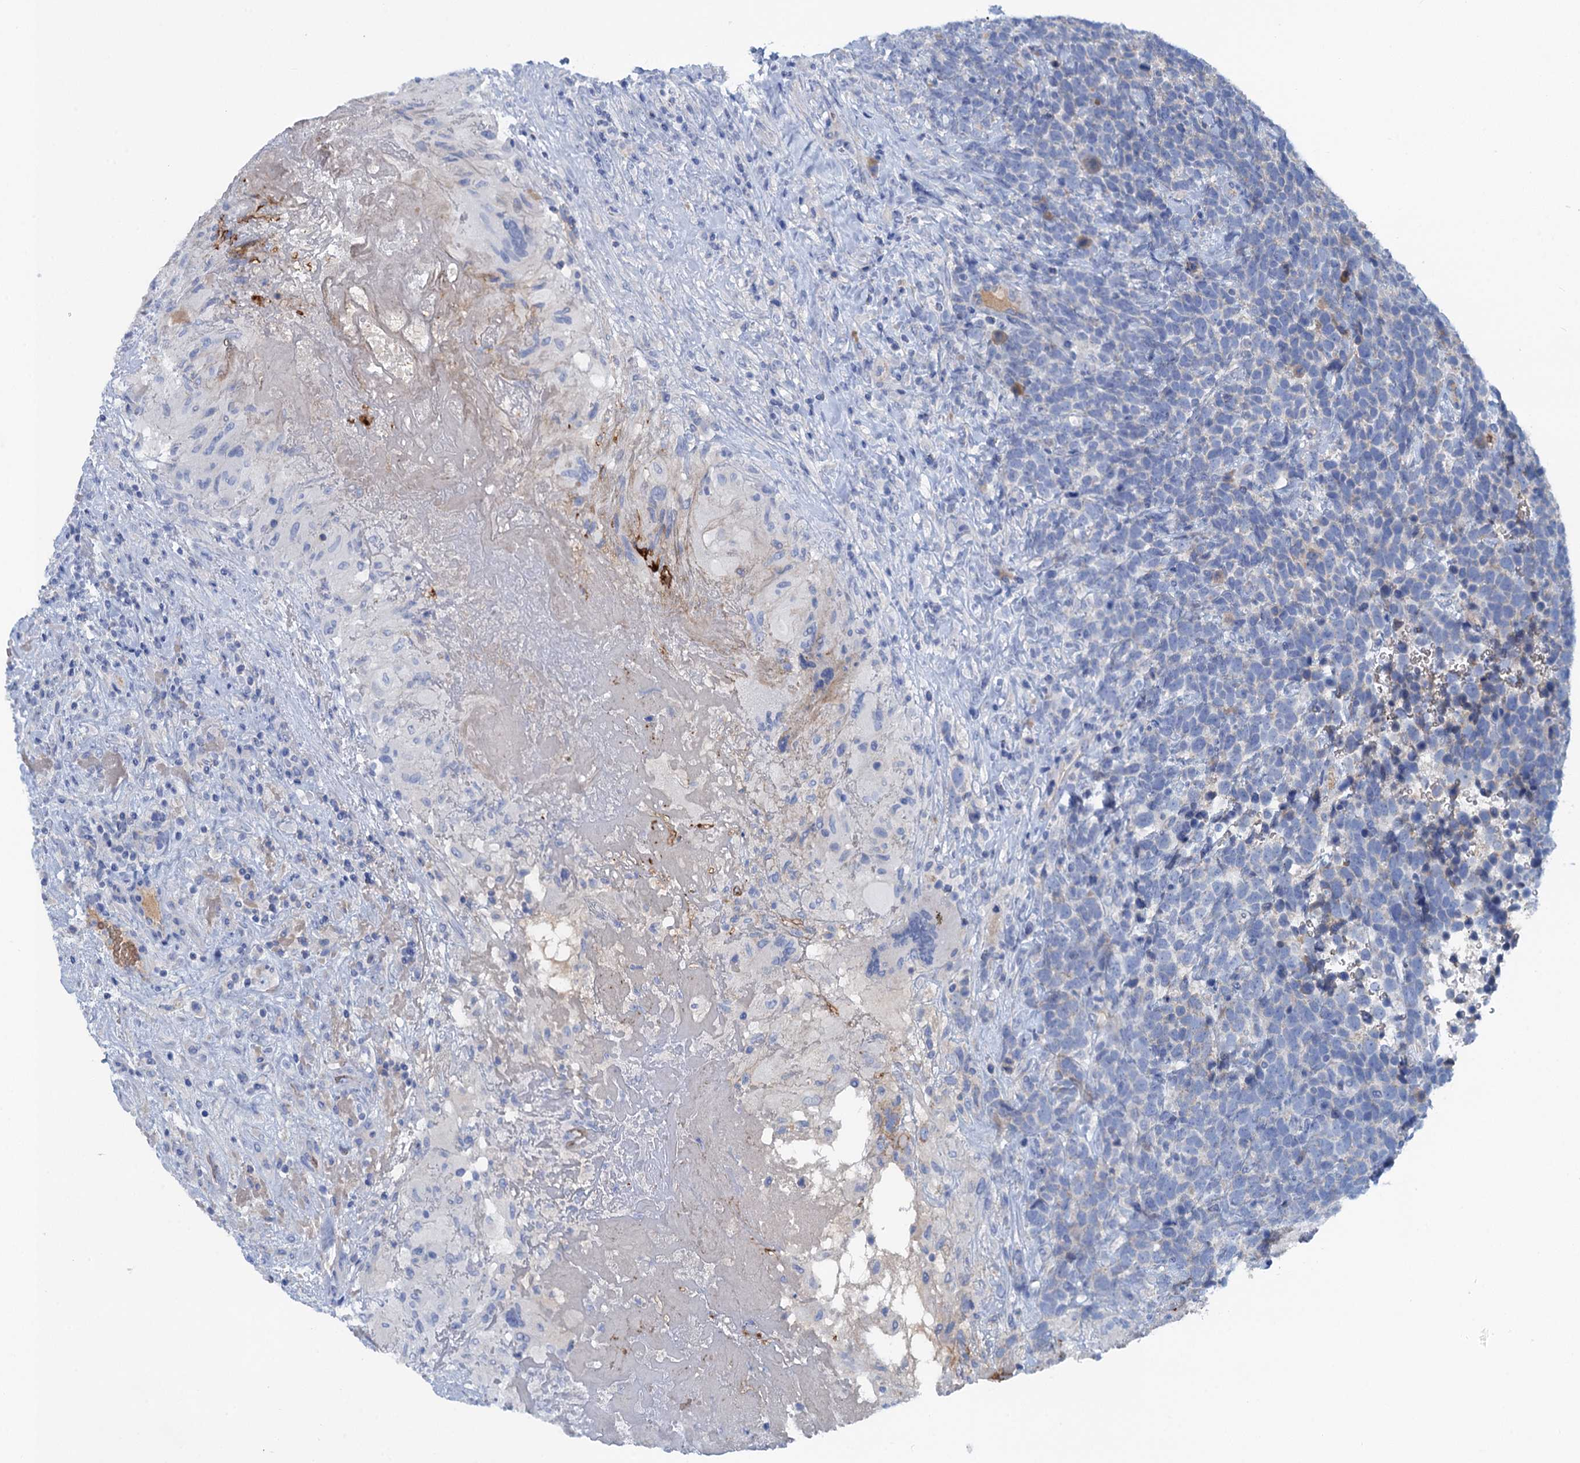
{"staining": {"intensity": "negative", "quantity": "none", "location": "none"}, "tissue": "urothelial cancer", "cell_type": "Tumor cells", "image_type": "cancer", "snomed": [{"axis": "morphology", "description": "Urothelial carcinoma, High grade"}, {"axis": "topography", "description": "Urinary bladder"}], "caption": "IHC of human urothelial cancer exhibits no expression in tumor cells.", "gene": "MYADML2", "patient": {"sex": "female", "age": 82}}